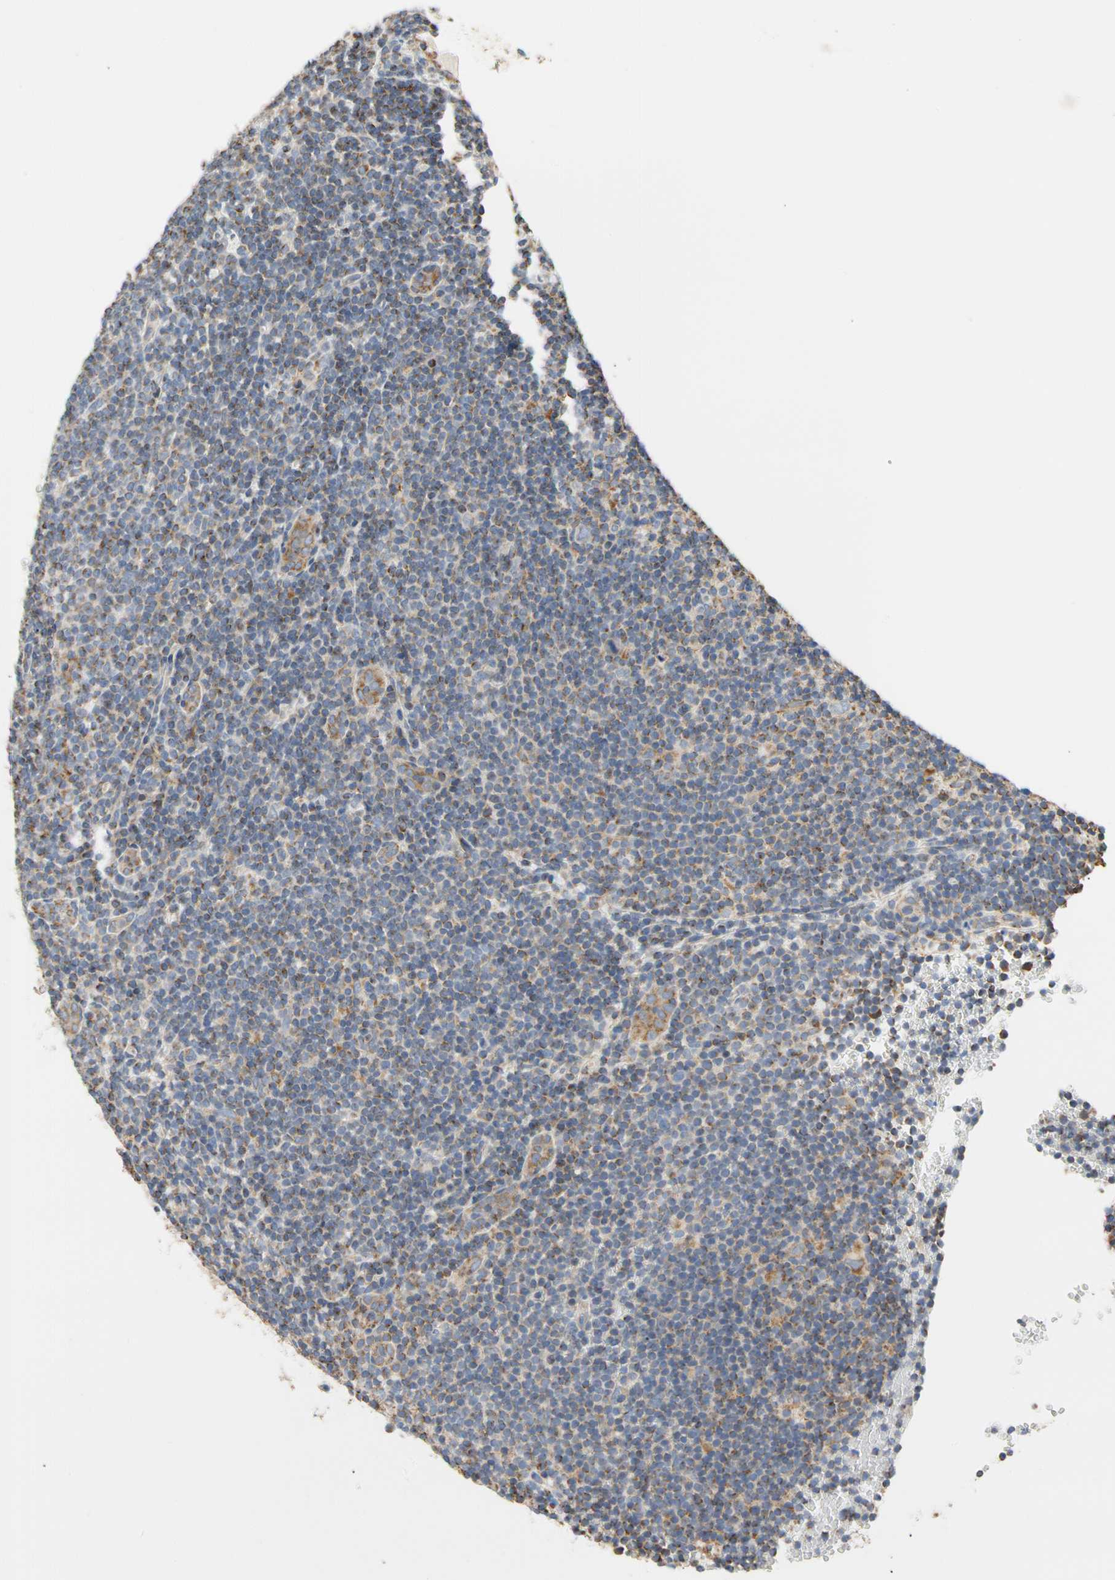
{"staining": {"intensity": "moderate", "quantity": ">75%", "location": "cytoplasmic/membranous"}, "tissue": "lymphoma", "cell_type": "Tumor cells", "image_type": "cancer", "snomed": [{"axis": "morphology", "description": "Hodgkin's disease, NOS"}, {"axis": "topography", "description": "Lymph node"}], "caption": "DAB immunohistochemical staining of human Hodgkin's disease reveals moderate cytoplasmic/membranous protein staining in about >75% of tumor cells.", "gene": "PLGRKT", "patient": {"sex": "female", "age": 57}}